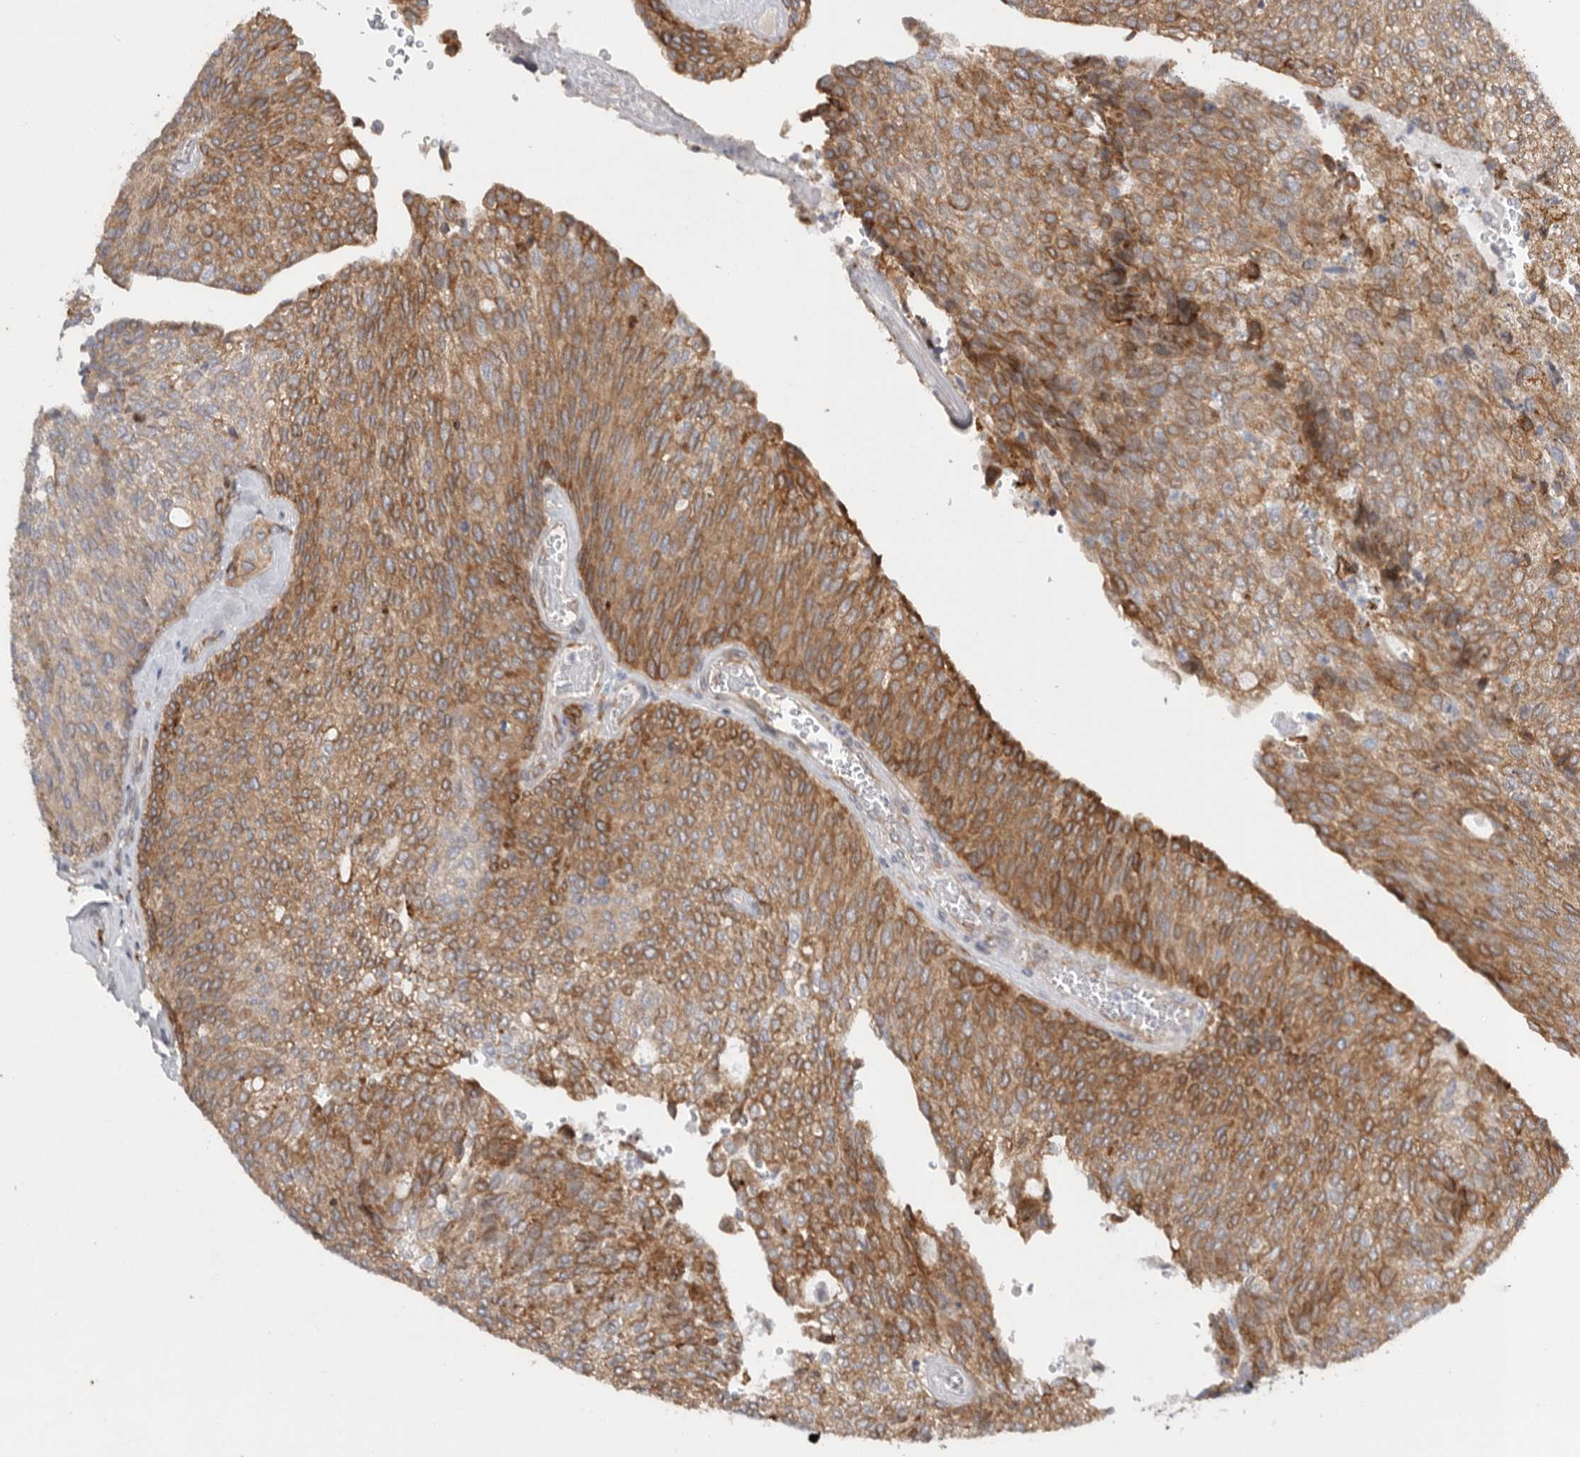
{"staining": {"intensity": "moderate", "quantity": ">75%", "location": "cytoplasmic/membranous"}, "tissue": "urothelial cancer", "cell_type": "Tumor cells", "image_type": "cancer", "snomed": [{"axis": "morphology", "description": "Urothelial carcinoma, Low grade"}, {"axis": "topography", "description": "Urinary bladder"}], "caption": "Urothelial cancer was stained to show a protein in brown. There is medium levels of moderate cytoplasmic/membranous expression in about >75% of tumor cells. (DAB = brown stain, brightfield microscopy at high magnification).", "gene": "GANAB", "patient": {"sex": "female", "age": 79}}